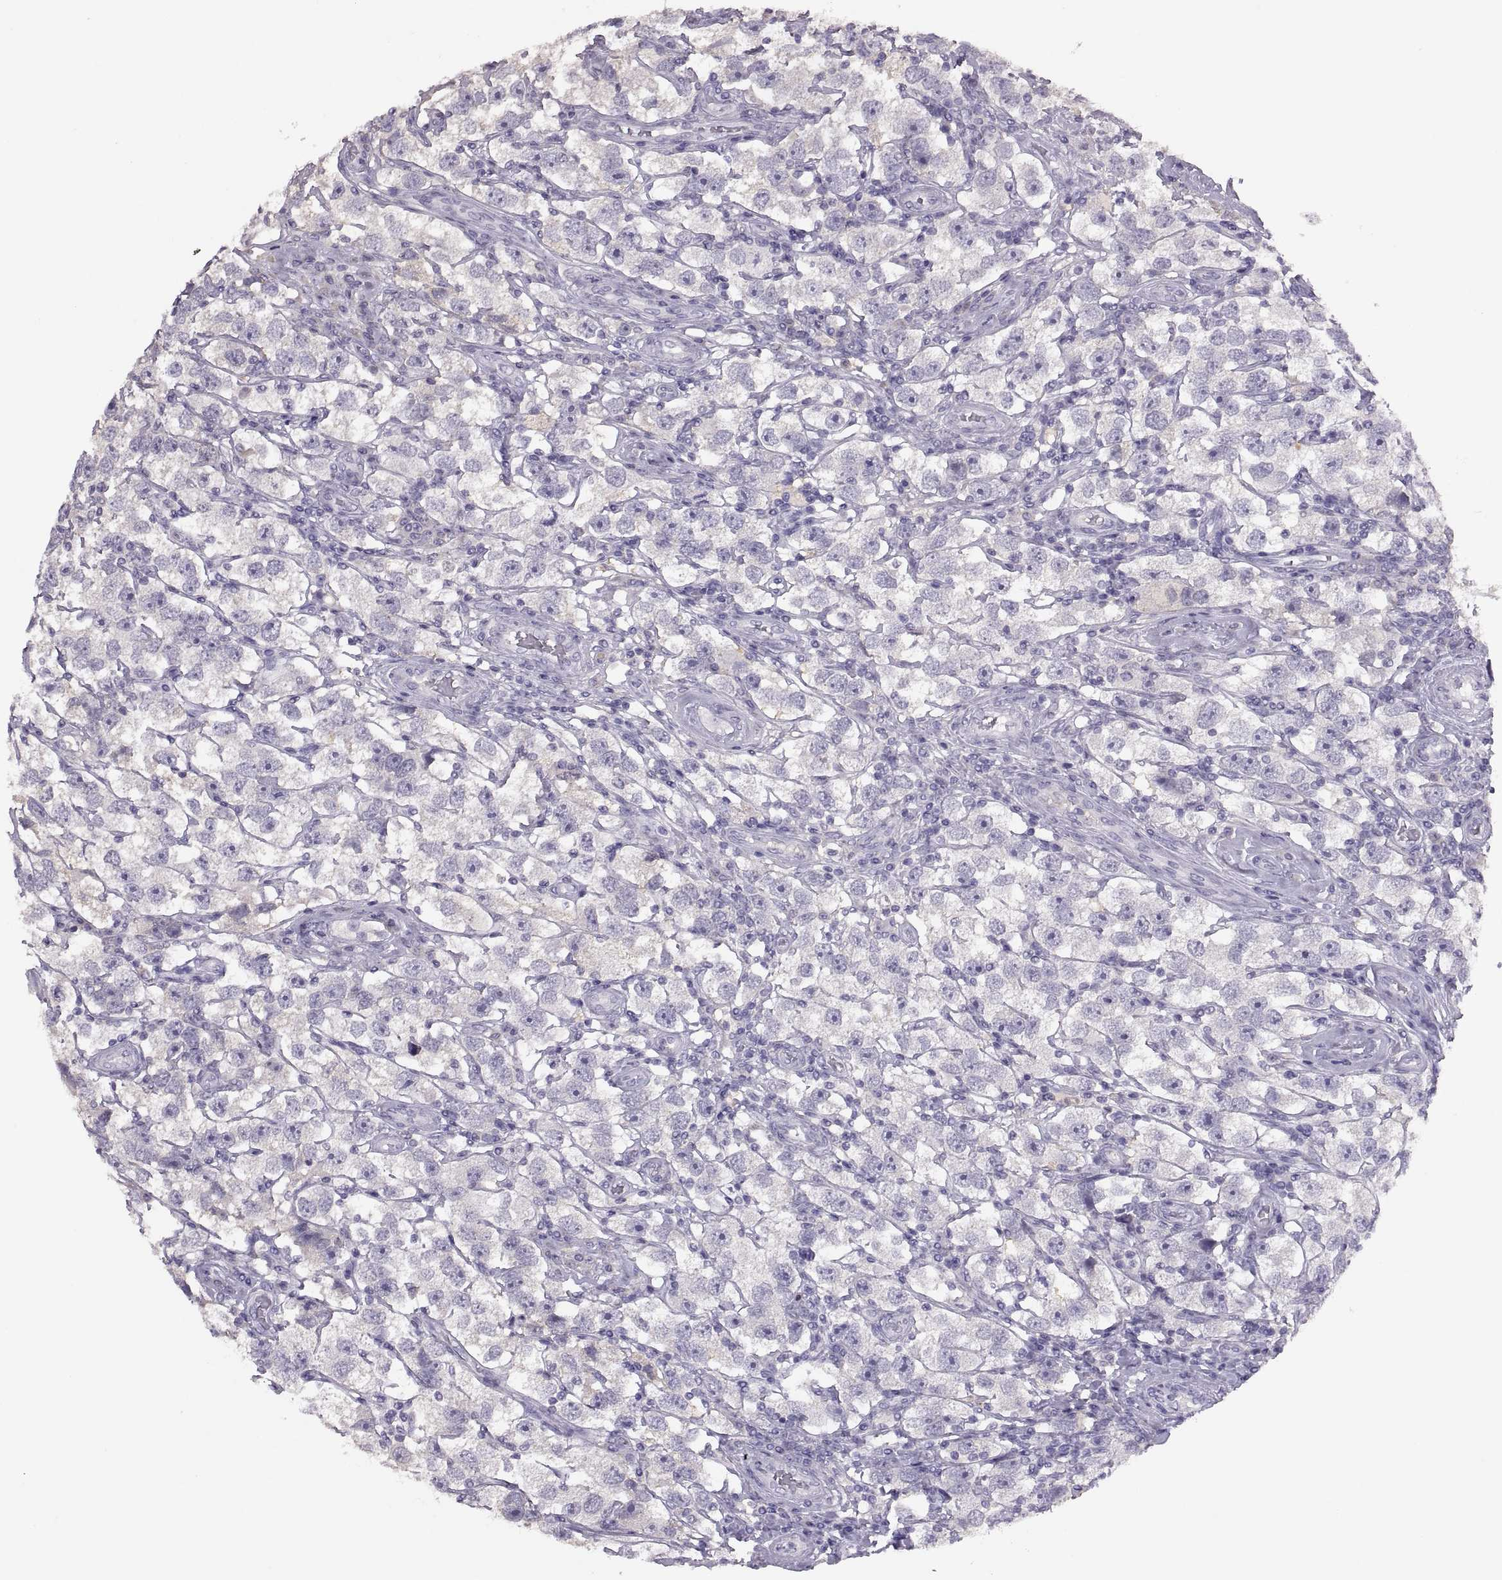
{"staining": {"intensity": "negative", "quantity": "none", "location": "none"}, "tissue": "testis cancer", "cell_type": "Tumor cells", "image_type": "cancer", "snomed": [{"axis": "morphology", "description": "Seminoma, NOS"}, {"axis": "topography", "description": "Testis"}], "caption": "This is an immunohistochemistry histopathology image of human testis seminoma. There is no staining in tumor cells.", "gene": "TBX19", "patient": {"sex": "male", "age": 26}}